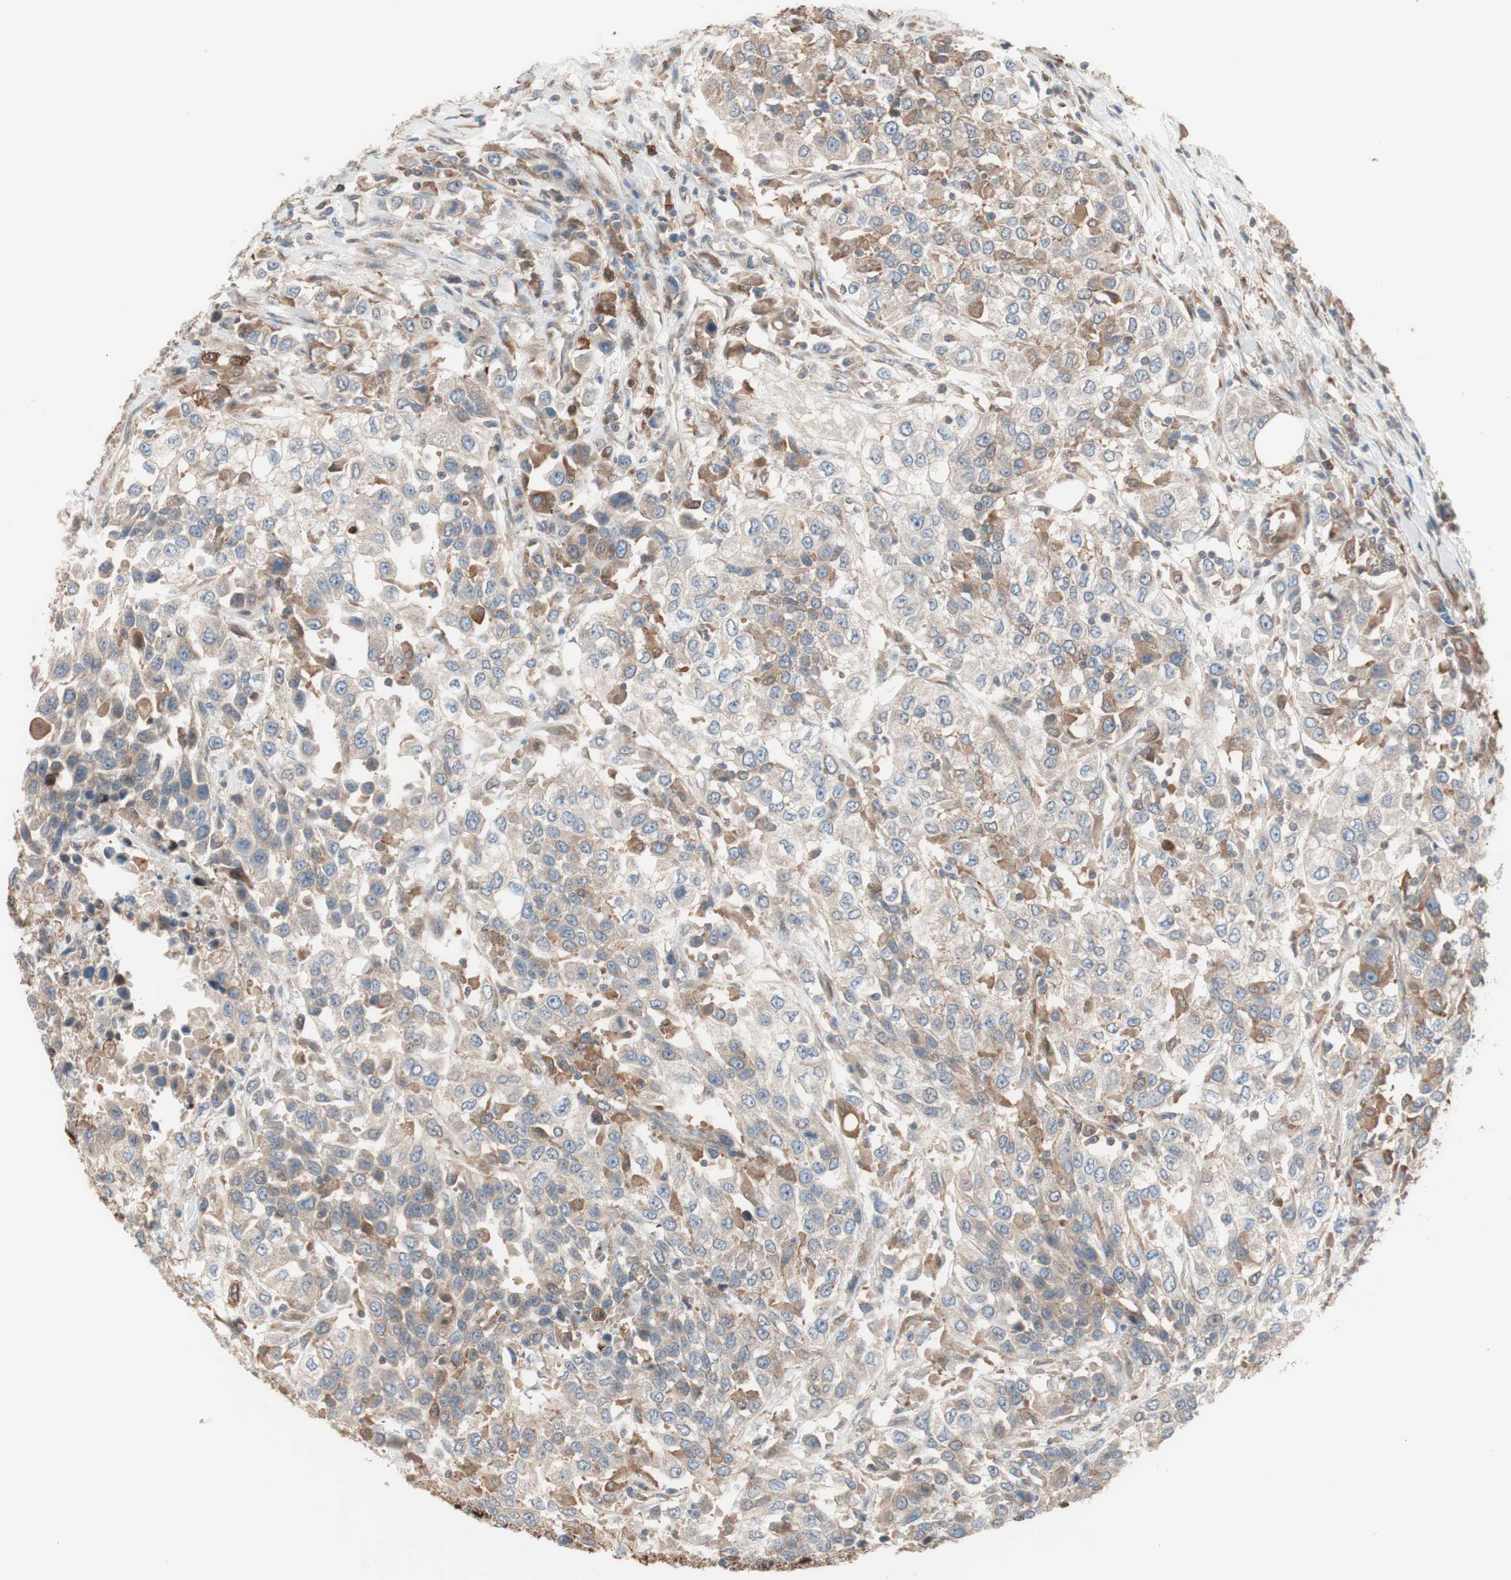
{"staining": {"intensity": "moderate", "quantity": ">75%", "location": "cytoplasmic/membranous"}, "tissue": "urothelial cancer", "cell_type": "Tumor cells", "image_type": "cancer", "snomed": [{"axis": "morphology", "description": "Urothelial carcinoma, High grade"}, {"axis": "topography", "description": "Urinary bladder"}], "caption": "Immunohistochemical staining of human urothelial cancer demonstrates medium levels of moderate cytoplasmic/membranous expression in approximately >75% of tumor cells. (IHC, brightfield microscopy, high magnification).", "gene": "STAB1", "patient": {"sex": "female", "age": 80}}